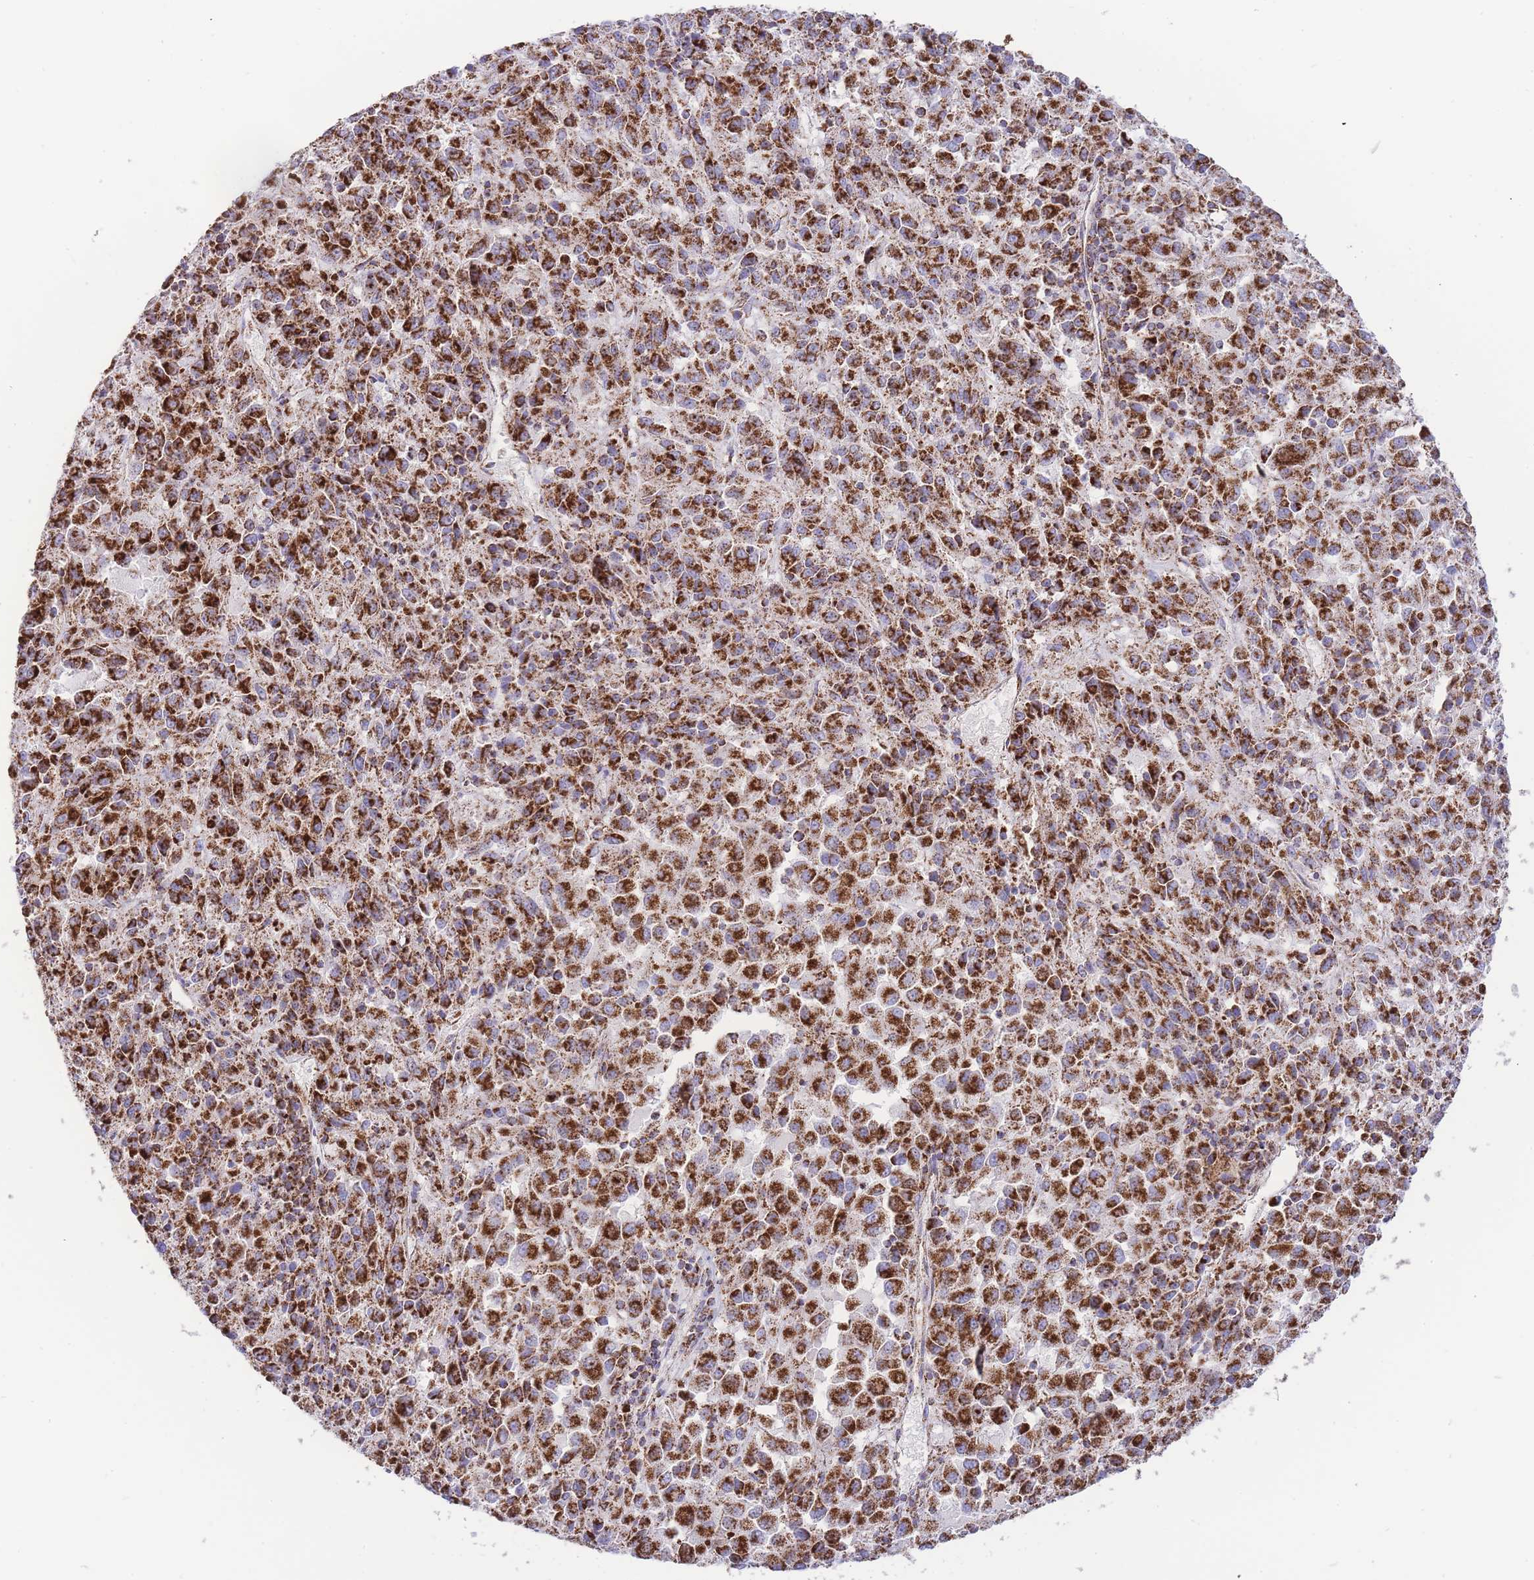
{"staining": {"intensity": "strong", "quantity": ">75%", "location": "cytoplasmic/membranous"}, "tissue": "melanoma", "cell_type": "Tumor cells", "image_type": "cancer", "snomed": [{"axis": "morphology", "description": "Malignant melanoma, Metastatic site"}, {"axis": "topography", "description": "Lung"}], "caption": "Human malignant melanoma (metastatic site) stained with a brown dye shows strong cytoplasmic/membranous positive staining in approximately >75% of tumor cells.", "gene": "GSTM1", "patient": {"sex": "male", "age": 64}}